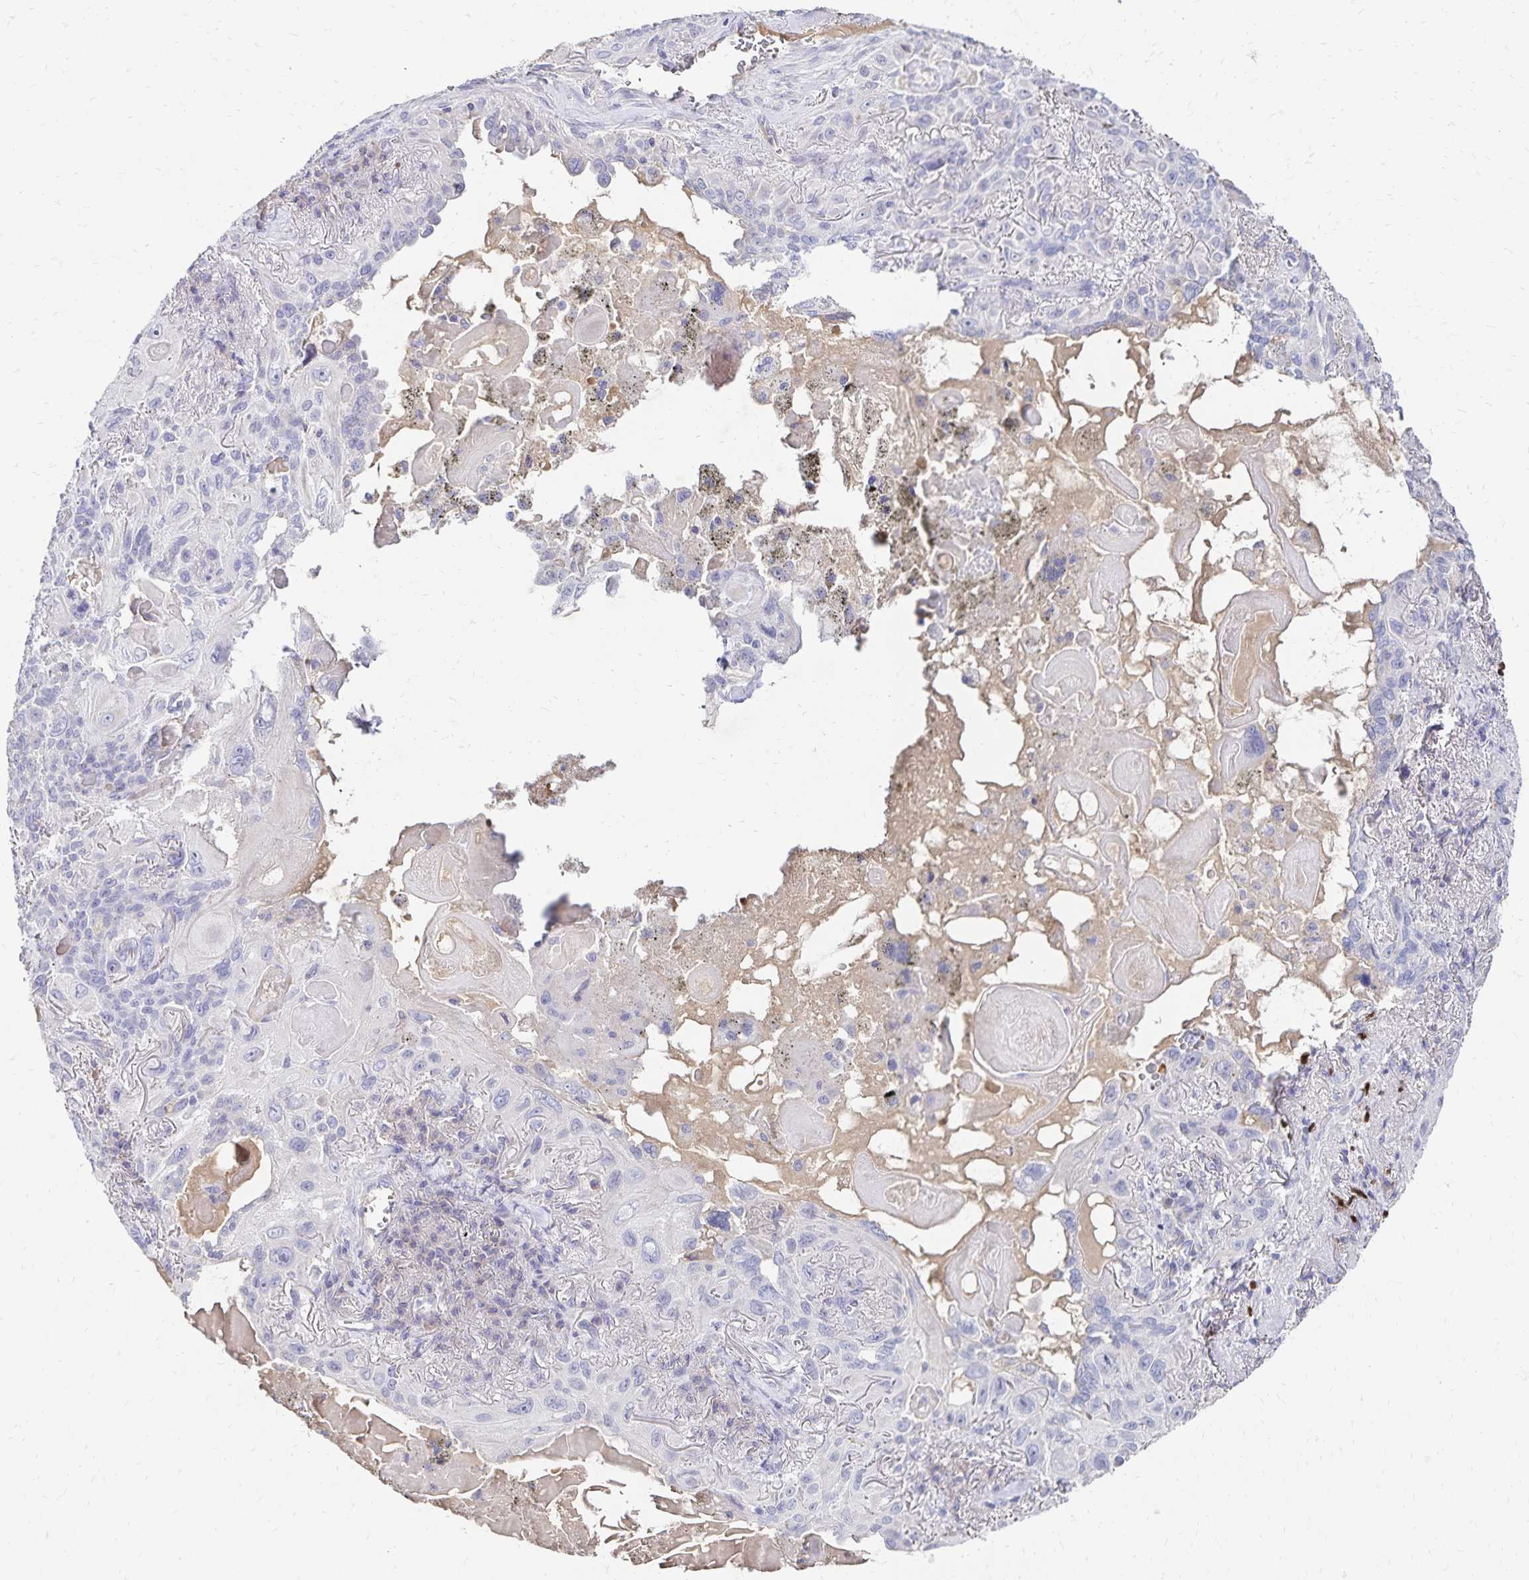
{"staining": {"intensity": "negative", "quantity": "none", "location": "none"}, "tissue": "lung cancer", "cell_type": "Tumor cells", "image_type": "cancer", "snomed": [{"axis": "morphology", "description": "Squamous cell carcinoma, NOS"}, {"axis": "topography", "description": "Lung"}], "caption": "Lung cancer (squamous cell carcinoma) was stained to show a protein in brown. There is no significant expression in tumor cells.", "gene": "PAX5", "patient": {"sex": "male", "age": 79}}